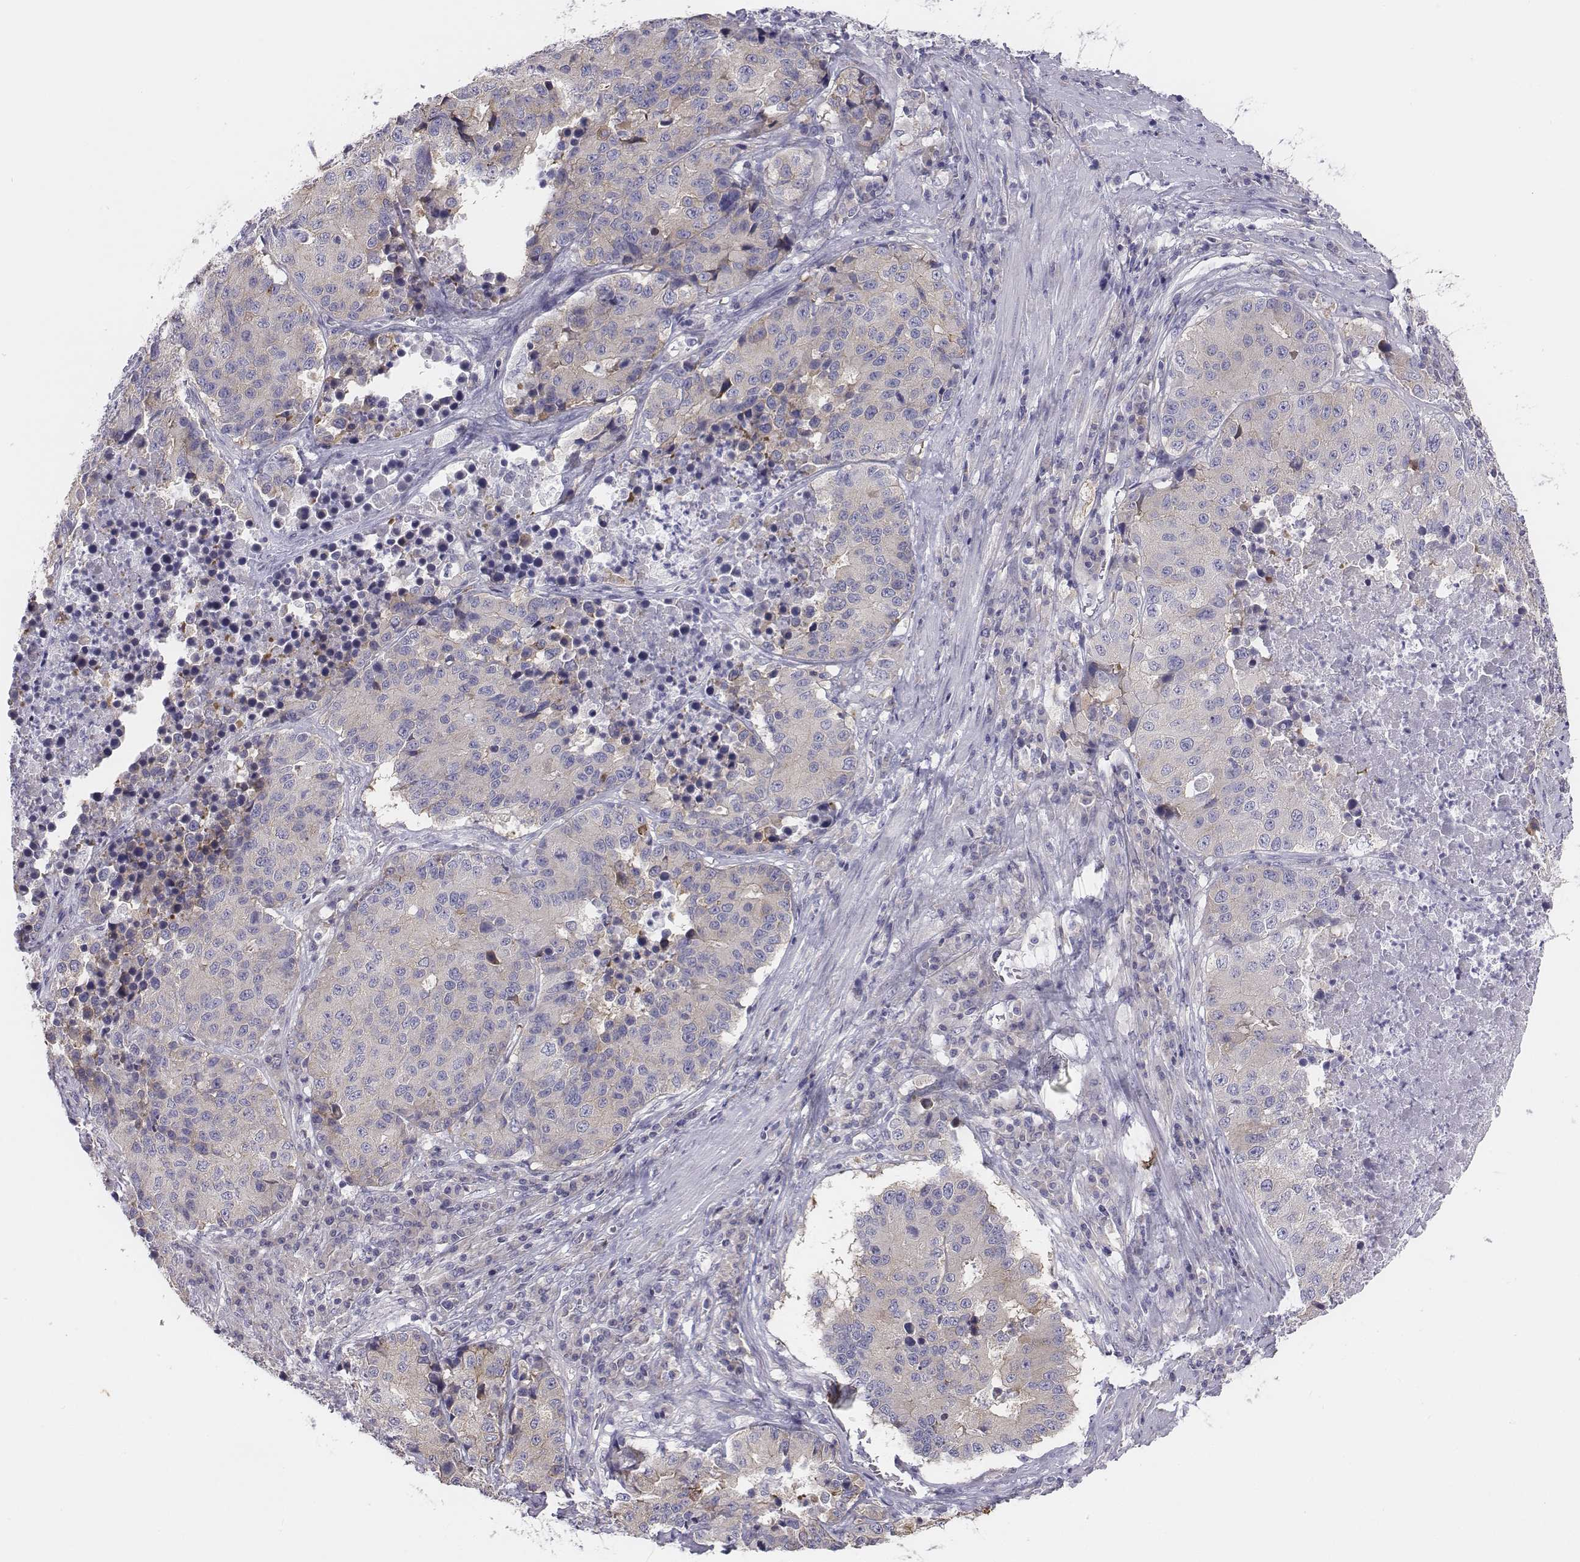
{"staining": {"intensity": "negative", "quantity": "none", "location": "none"}, "tissue": "stomach cancer", "cell_type": "Tumor cells", "image_type": "cancer", "snomed": [{"axis": "morphology", "description": "Adenocarcinoma, NOS"}, {"axis": "topography", "description": "Stomach"}], "caption": "IHC micrograph of neoplastic tissue: human stomach cancer (adenocarcinoma) stained with DAB shows no significant protein staining in tumor cells. (Brightfield microscopy of DAB (3,3'-diaminobenzidine) immunohistochemistry at high magnification).", "gene": "CHST14", "patient": {"sex": "male", "age": 71}}